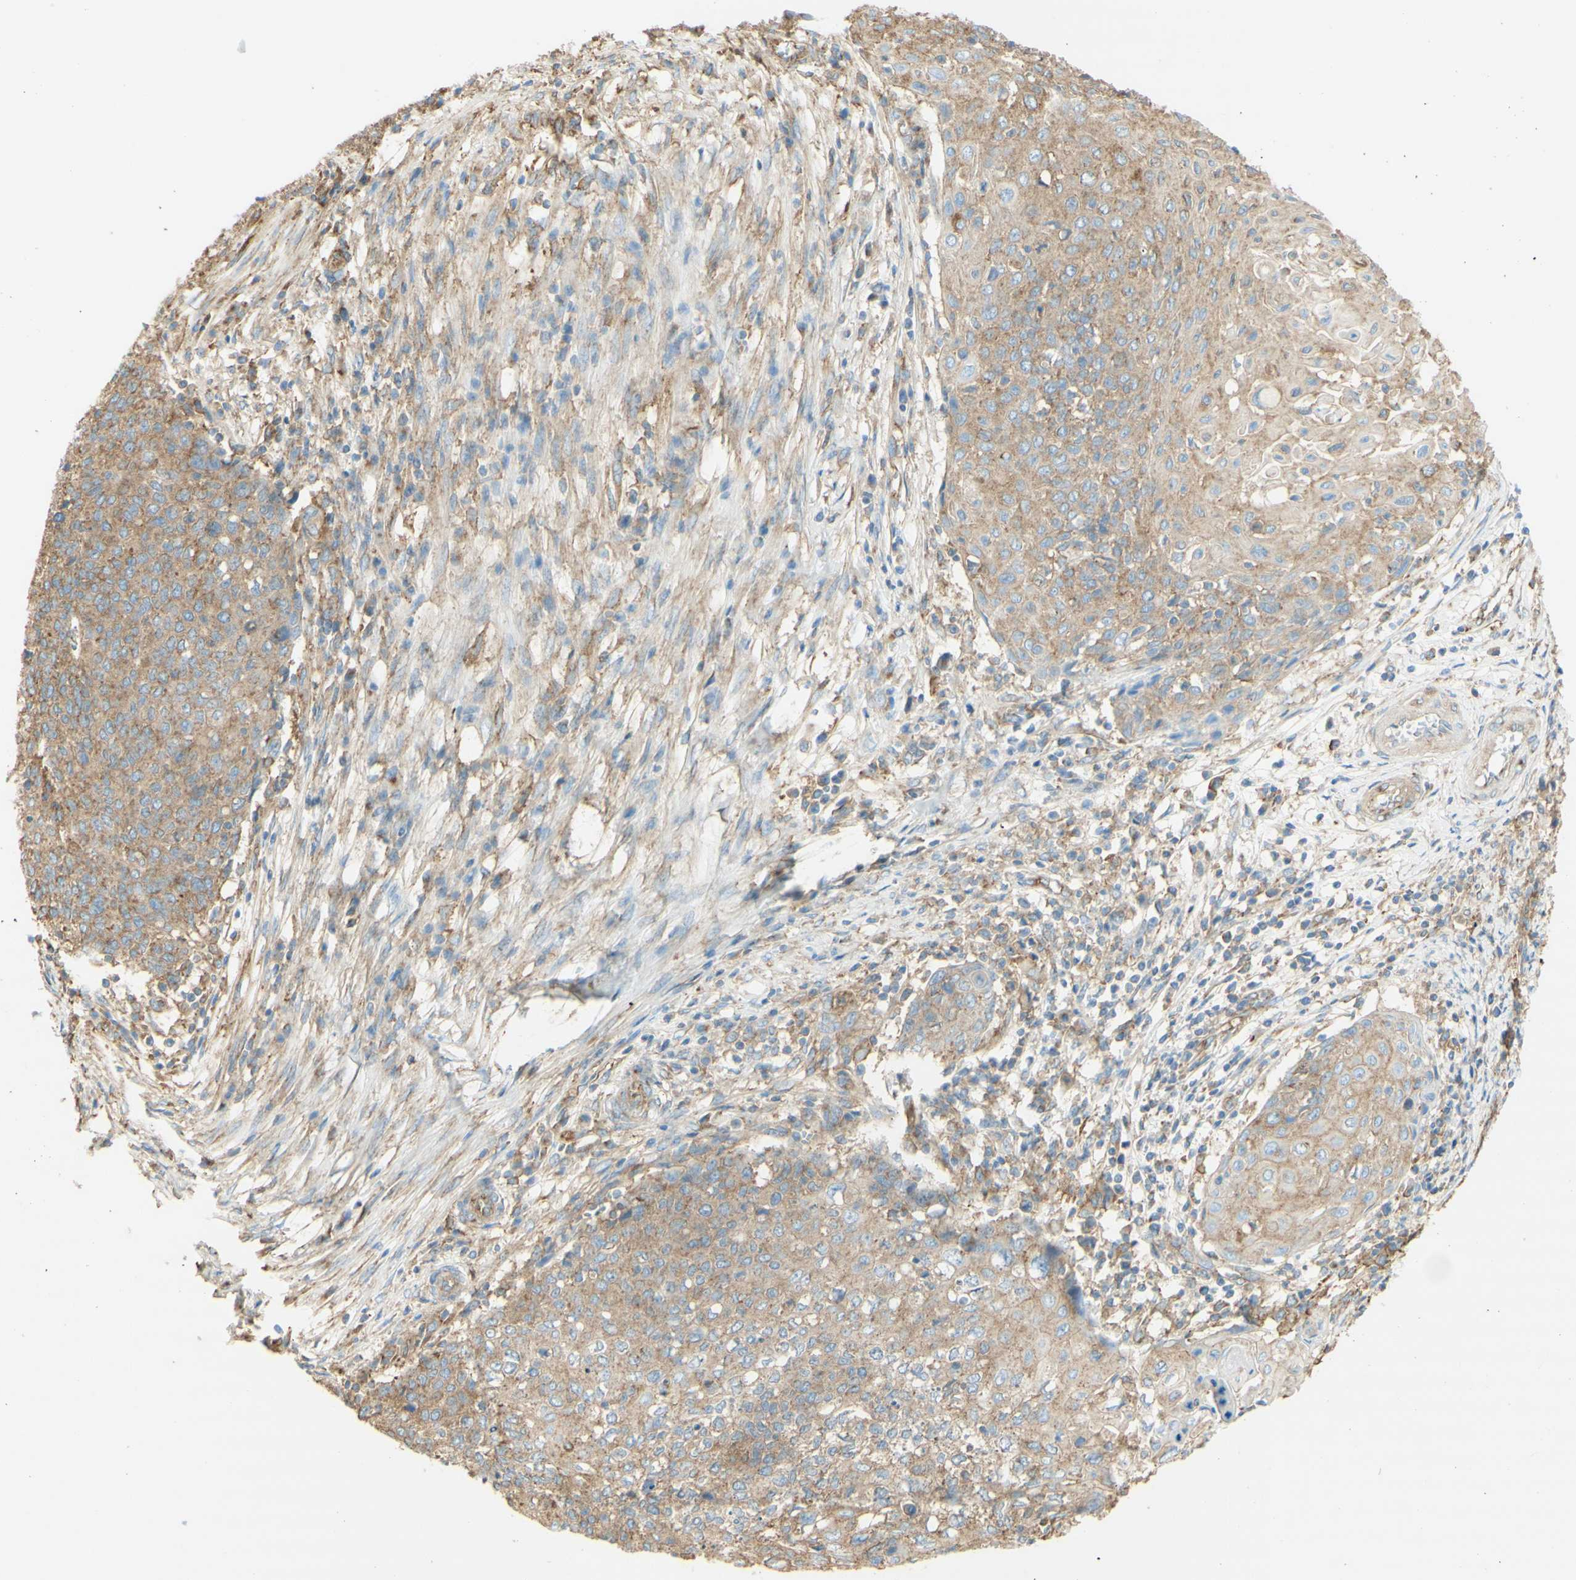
{"staining": {"intensity": "weak", "quantity": ">75%", "location": "cytoplasmic/membranous"}, "tissue": "cervical cancer", "cell_type": "Tumor cells", "image_type": "cancer", "snomed": [{"axis": "morphology", "description": "Squamous cell carcinoma, NOS"}, {"axis": "topography", "description": "Cervix"}], "caption": "Brown immunohistochemical staining in cervical cancer (squamous cell carcinoma) exhibits weak cytoplasmic/membranous positivity in about >75% of tumor cells.", "gene": "CLTC", "patient": {"sex": "female", "age": 39}}